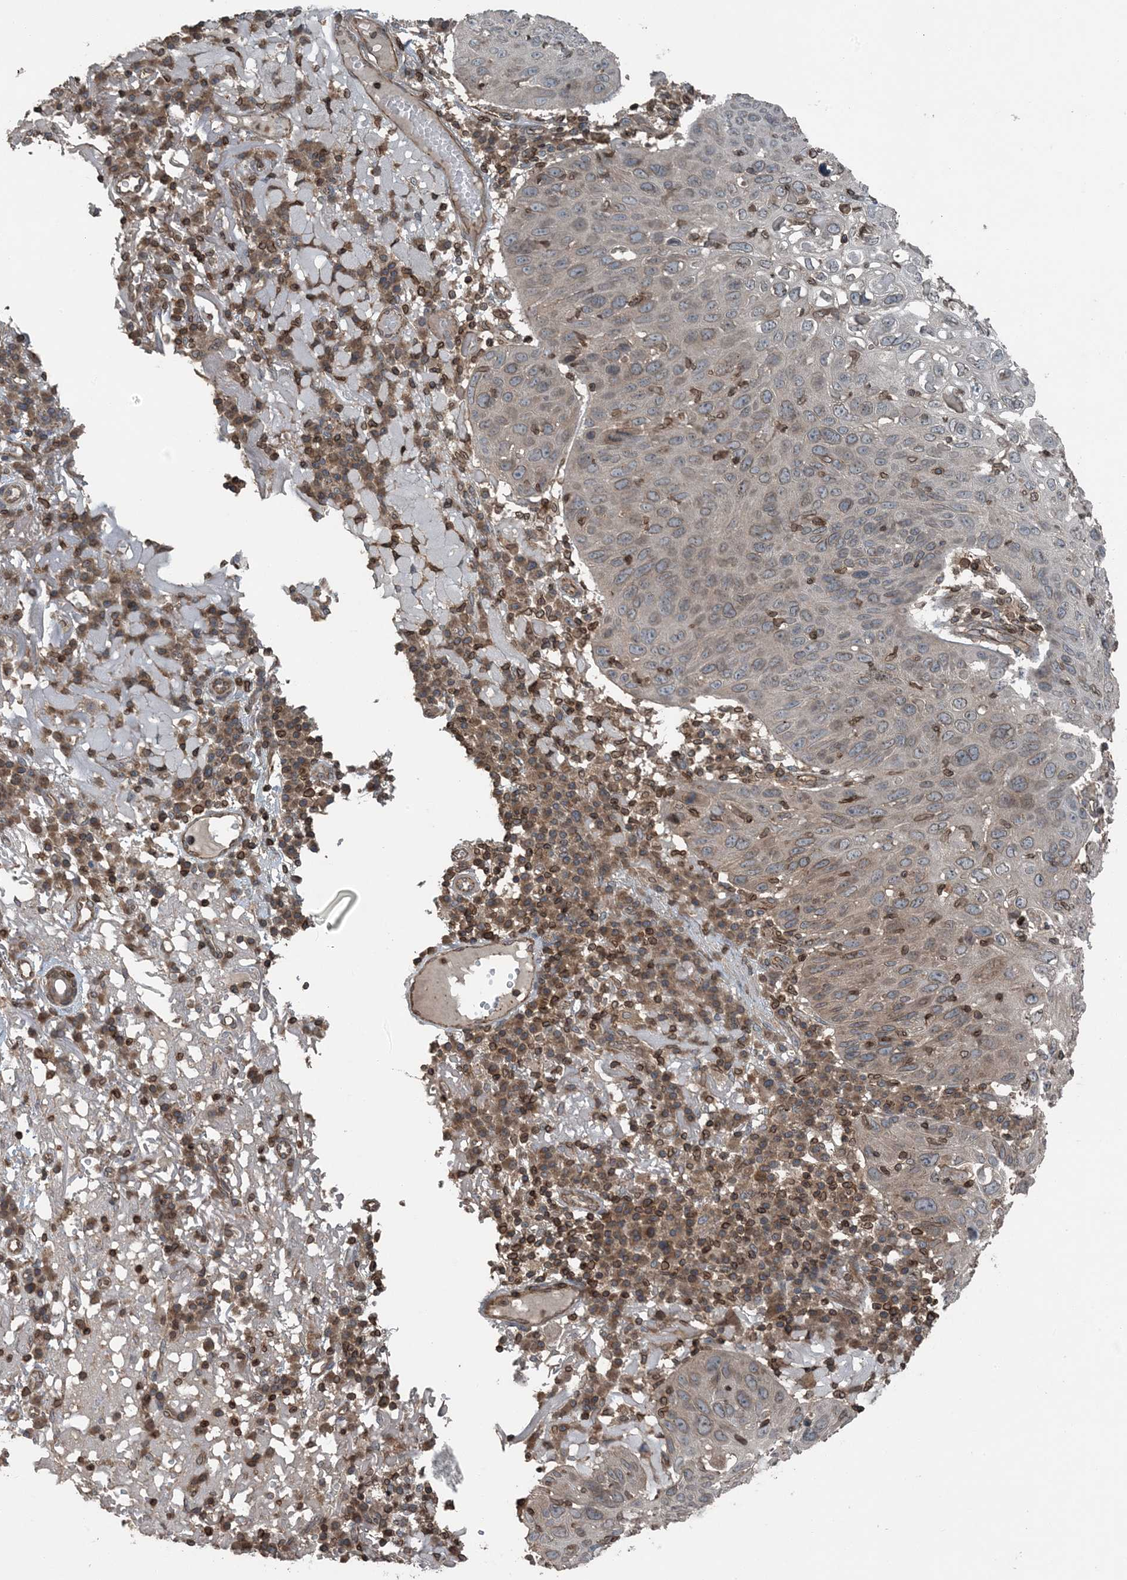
{"staining": {"intensity": "weak", "quantity": "<25%", "location": "cytoplasmic/membranous,nuclear"}, "tissue": "skin cancer", "cell_type": "Tumor cells", "image_type": "cancer", "snomed": [{"axis": "morphology", "description": "Squamous cell carcinoma, NOS"}, {"axis": "topography", "description": "Skin"}], "caption": "High magnification brightfield microscopy of squamous cell carcinoma (skin) stained with DAB (brown) and counterstained with hematoxylin (blue): tumor cells show no significant staining.", "gene": "ZFAND2B", "patient": {"sex": "female", "age": 90}}